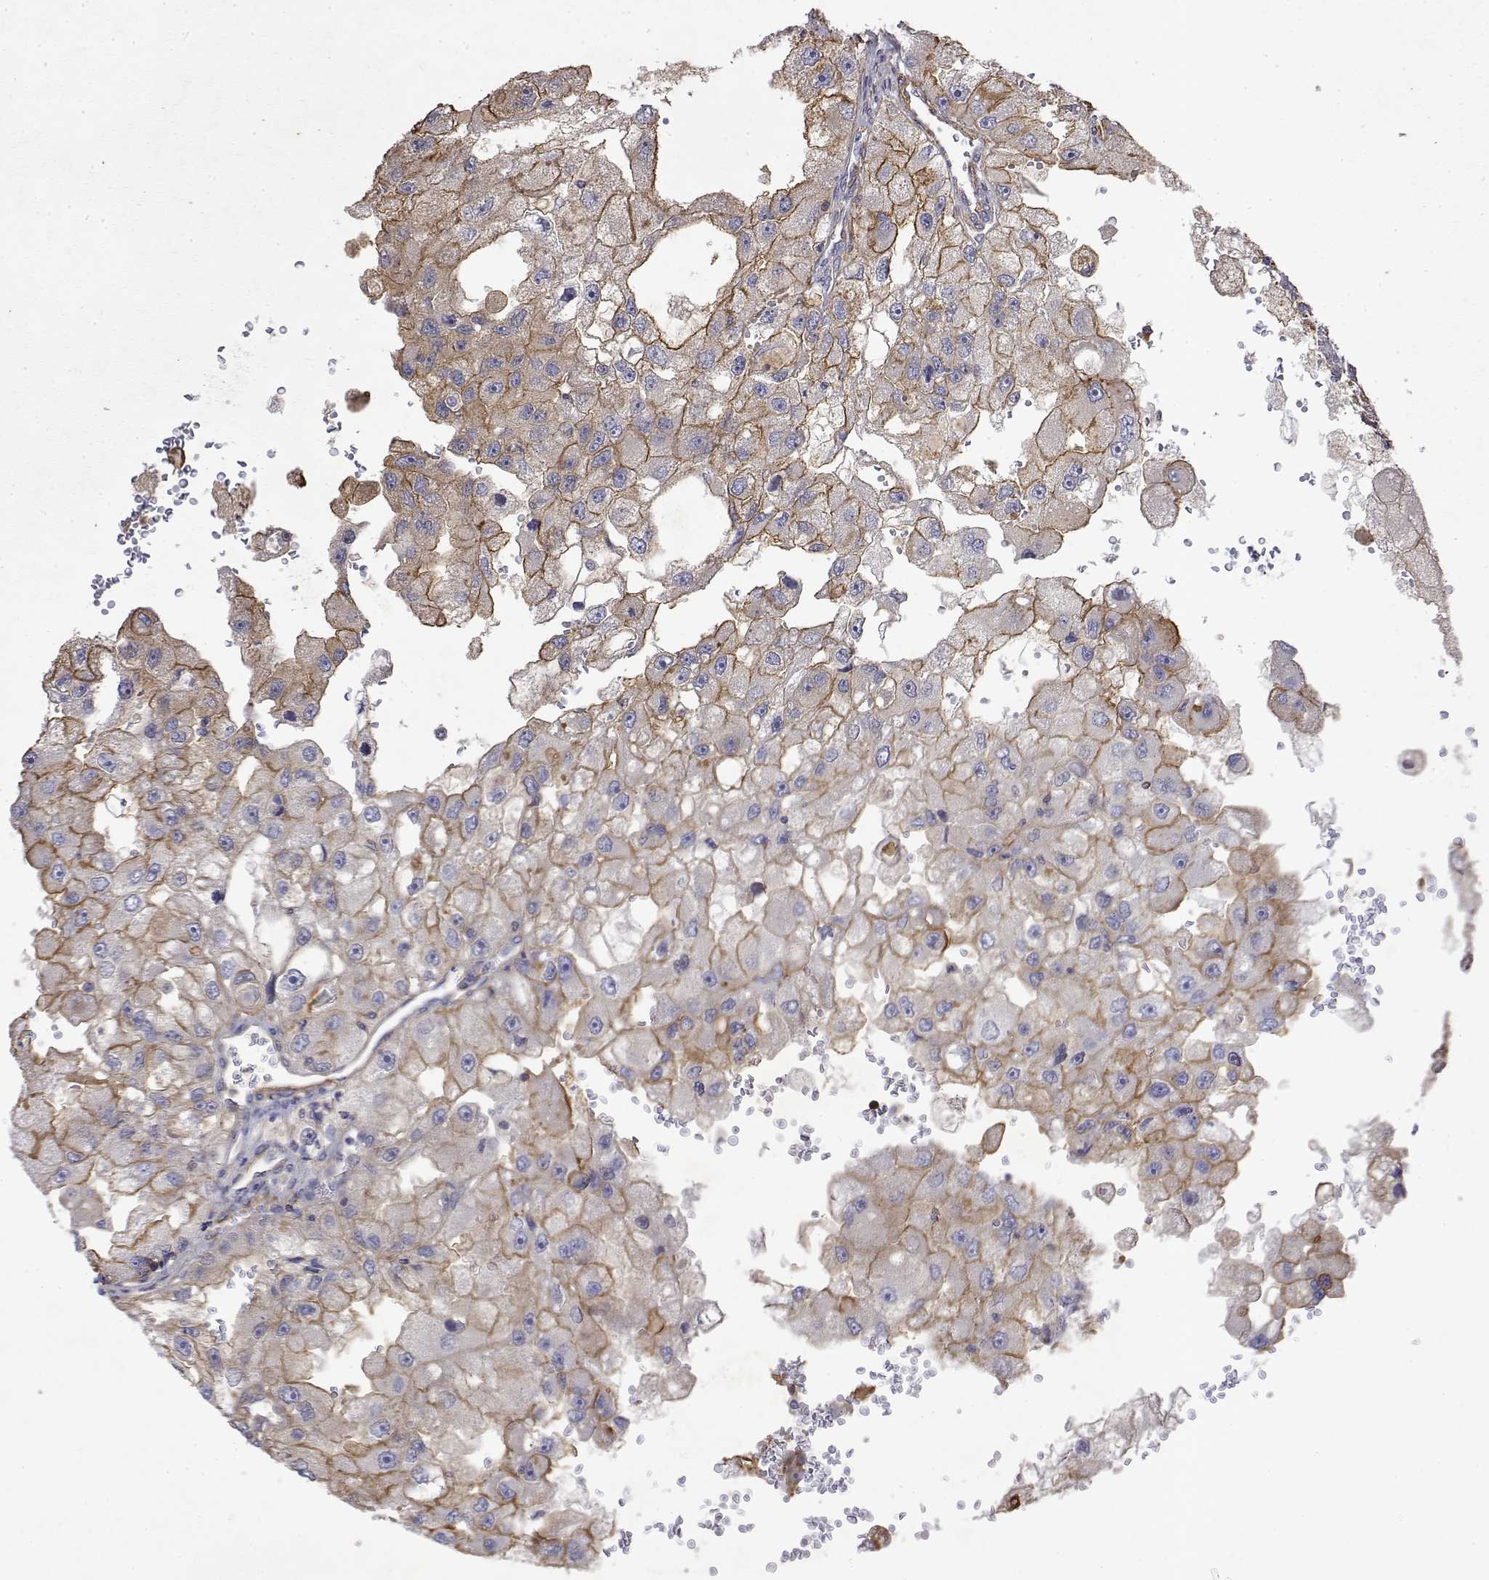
{"staining": {"intensity": "moderate", "quantity": "25%-75%", "location": "cytoplasmic/membranous"}, "tissue": "renal cancer", "cell_type": "Tumor cells", "image_type": "cancer", "snomed": [{"axis": "morphology", "description": "Adenocarcinoma, NOS"}, {"axis": "topography", "description": "Kidney"}], "caption": "Tumor cells reveal medium levels of moderate cytoplasmic/membranous staining in about 25%-75% of cells in human adenocarcinoma (renal).", "gene": "SOWAHD", "patient": {"sex": "male", "age": 63}}